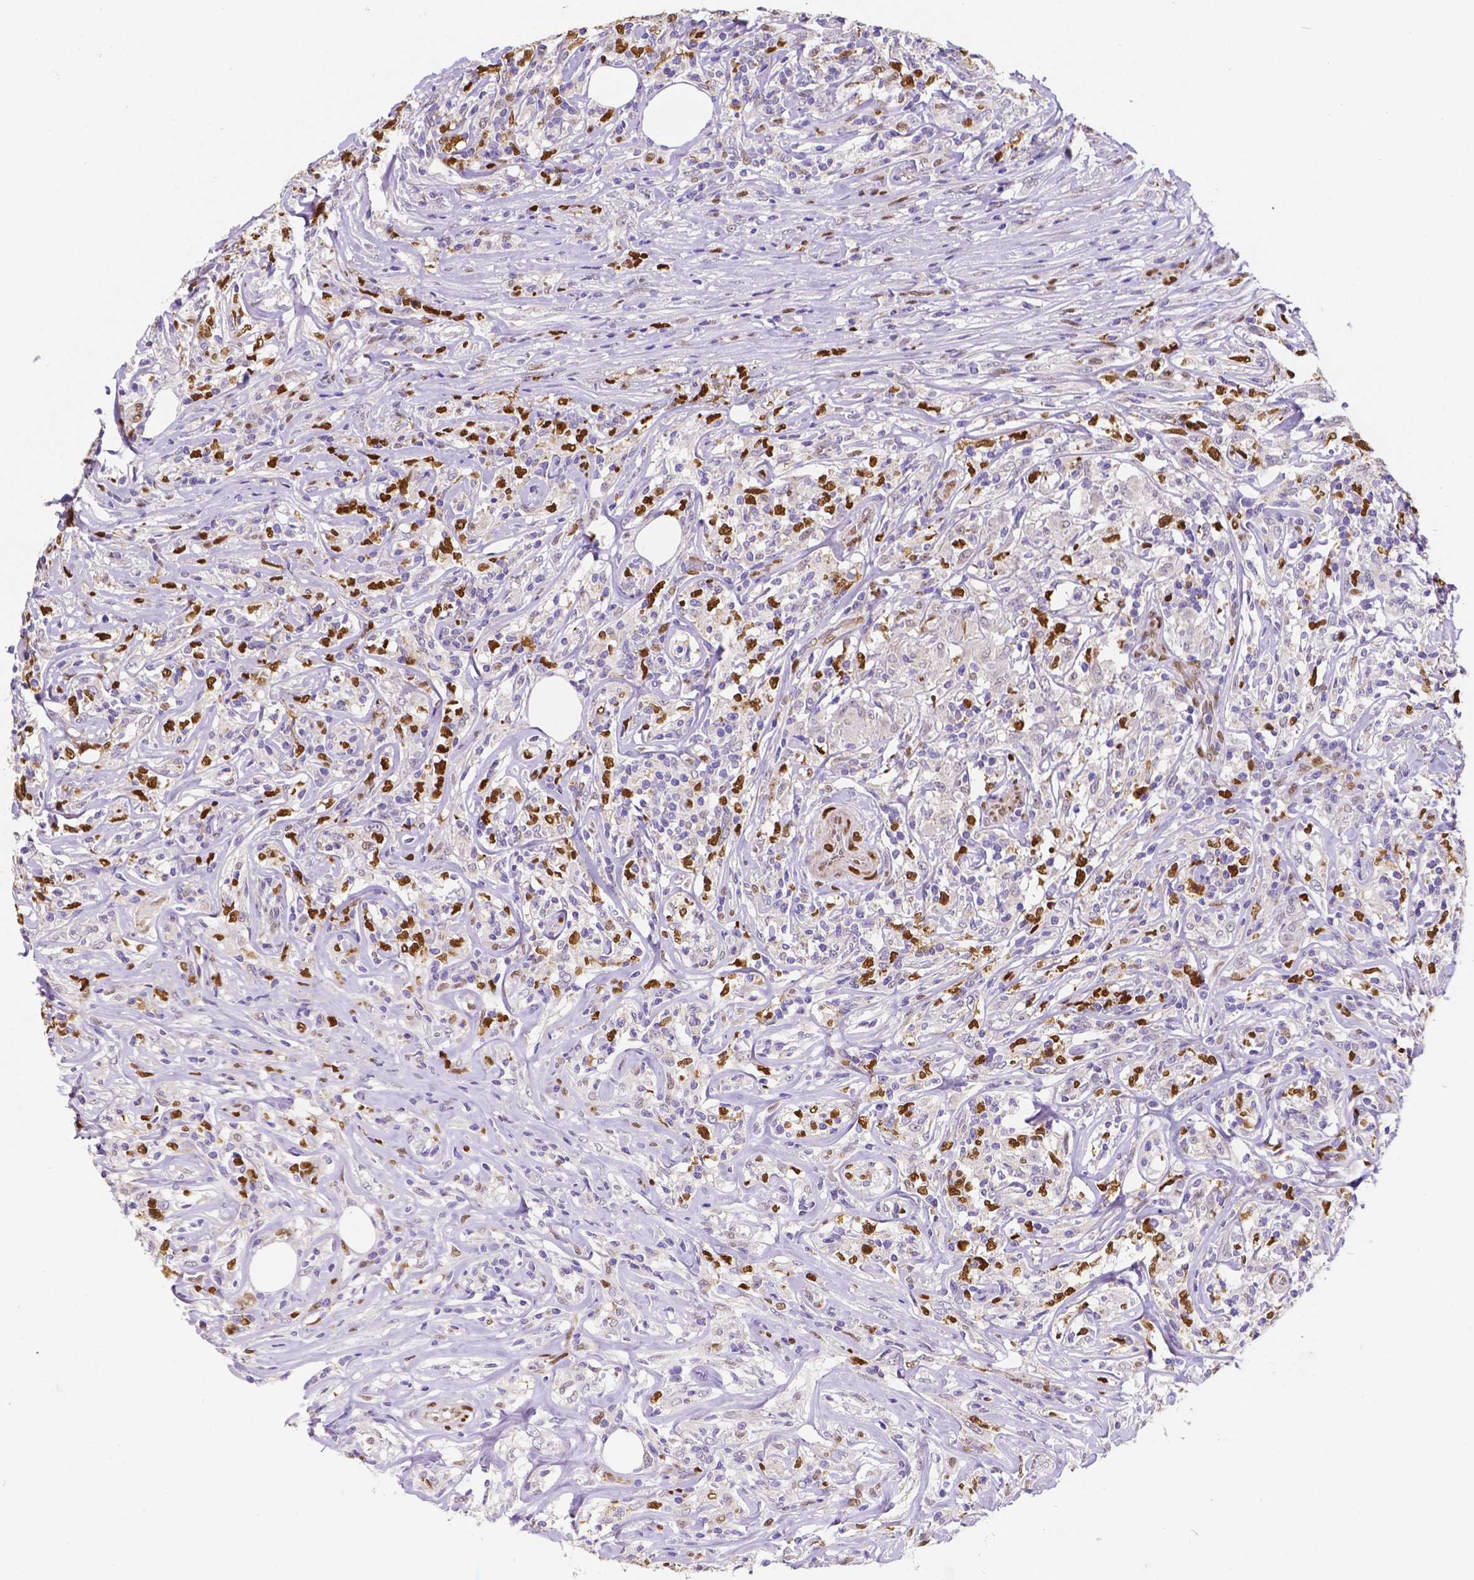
{"staining": {"intensity": "negative", "quantity": "none", "location": "none"}, "tissue": "lymphoma", "cell_type": "Tumor cells", "image_type": "cancer", "snomed": [{"axis": "morphology", "description": "Malignant lymphoma, non-Hodgkin's type, High grade"}, {"axis": "topography", "description": "Lymph node"}], "caption": "Lymphoma was stained to show a protein in brown. There is no significant expression in tumor cells. (DAB immunohistochemistry (IHC) visualized using brightfield microscopy, high magnification).", "gene": "MEF2C", "patient": {"sex": "female", "age": 84}}